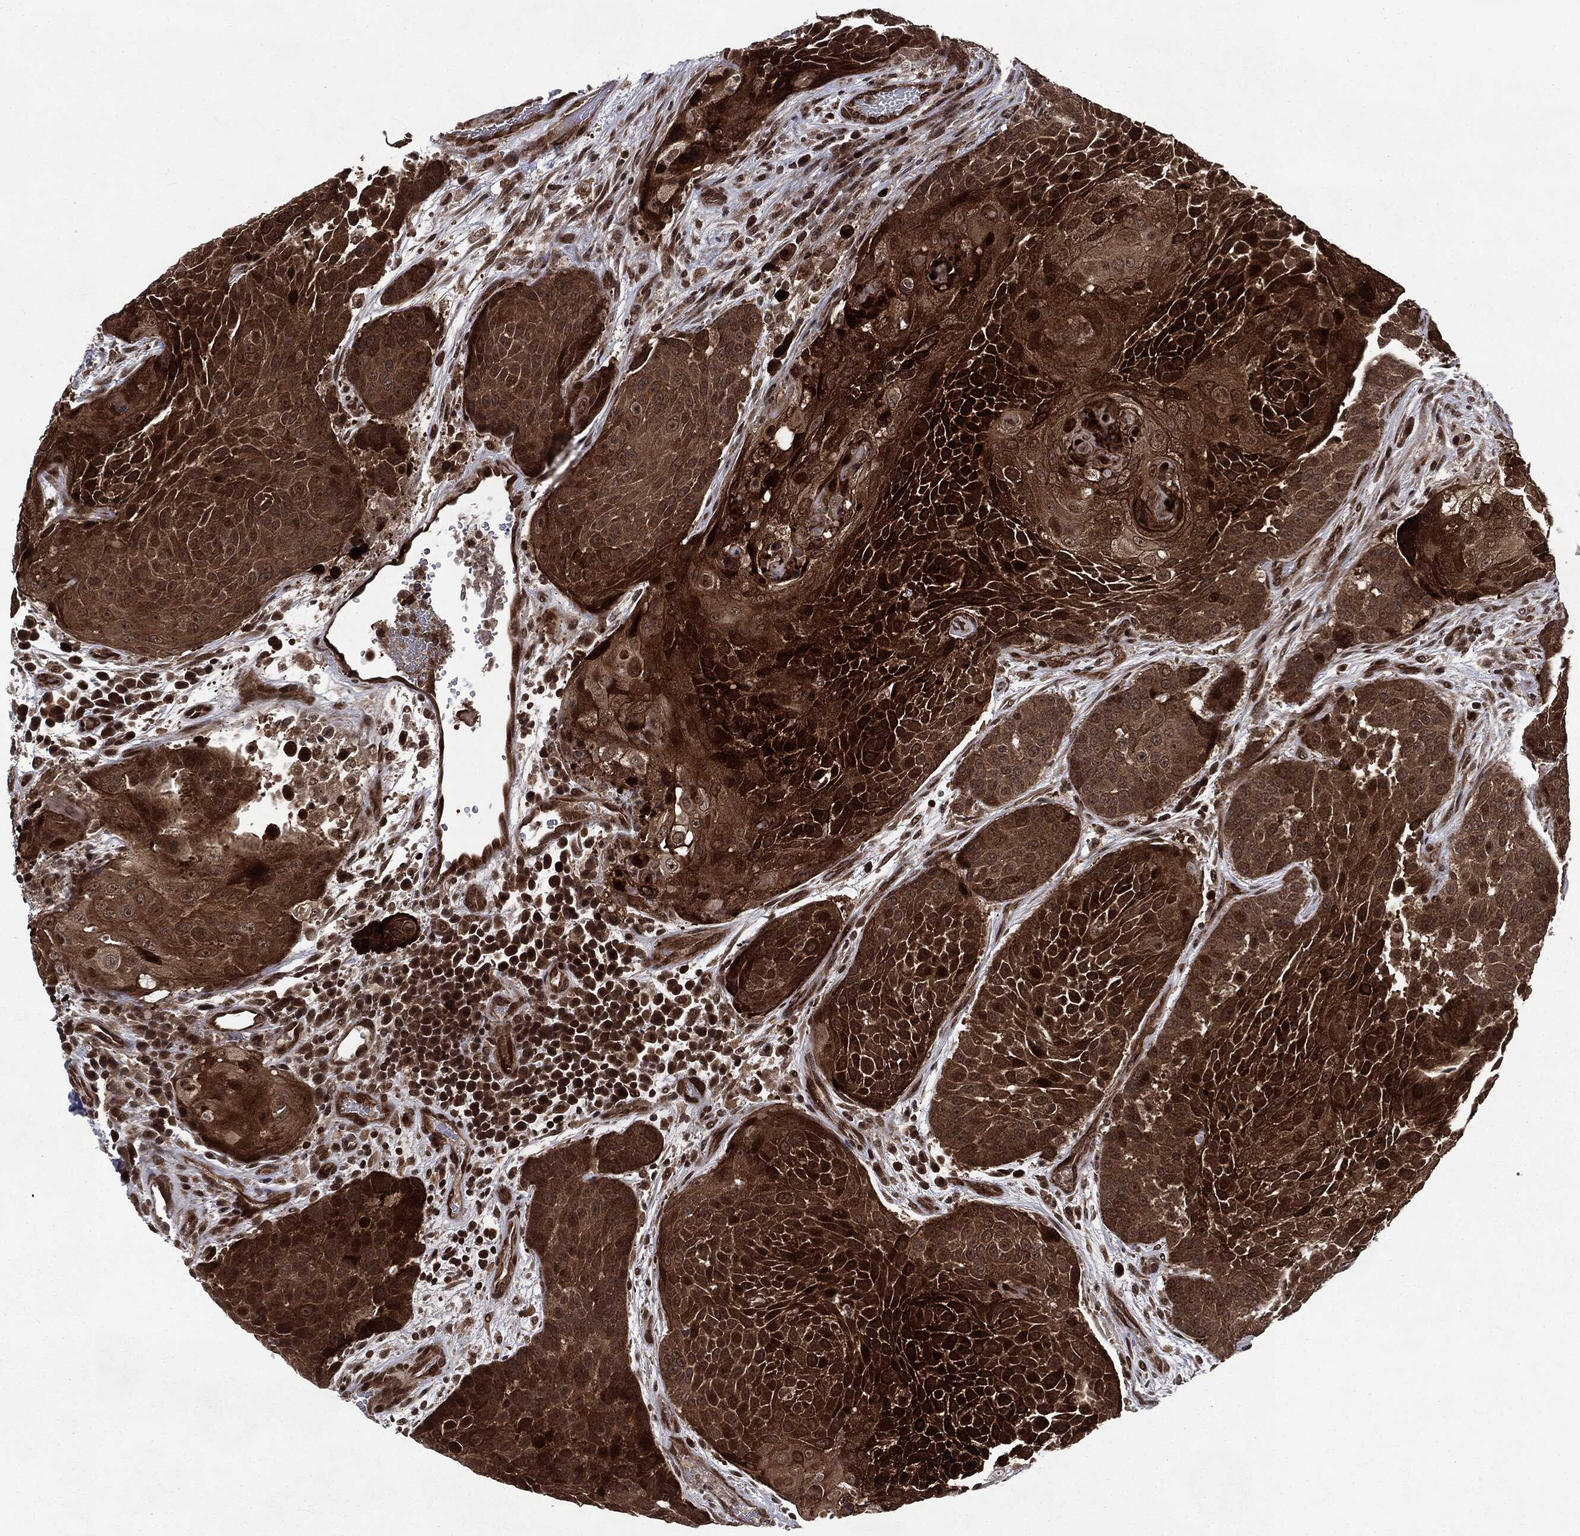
{"staining": {"intensity": "moderate", "quantity": "25%-75%", "location": "cytoplasmic/membranous,nuclear"}, "tissue": "urothelial cancer", "cell_type": "Tumor cells", "image_type": "cancer", "snomed": [{"axis": "morphology", "description": "Urothelial carcinoma, High grade"}, {"axis": "topography", "description": "Urinary bladder"}], "caption": "Human urothelial cancer stained for a protein (brown) reveals moderate cytoplasmic/membranous and nuclear positive expression in about 25%-75% of tumor cells.", "gene": "STAU2", "patient": {"sex": "female", "age": 63}}